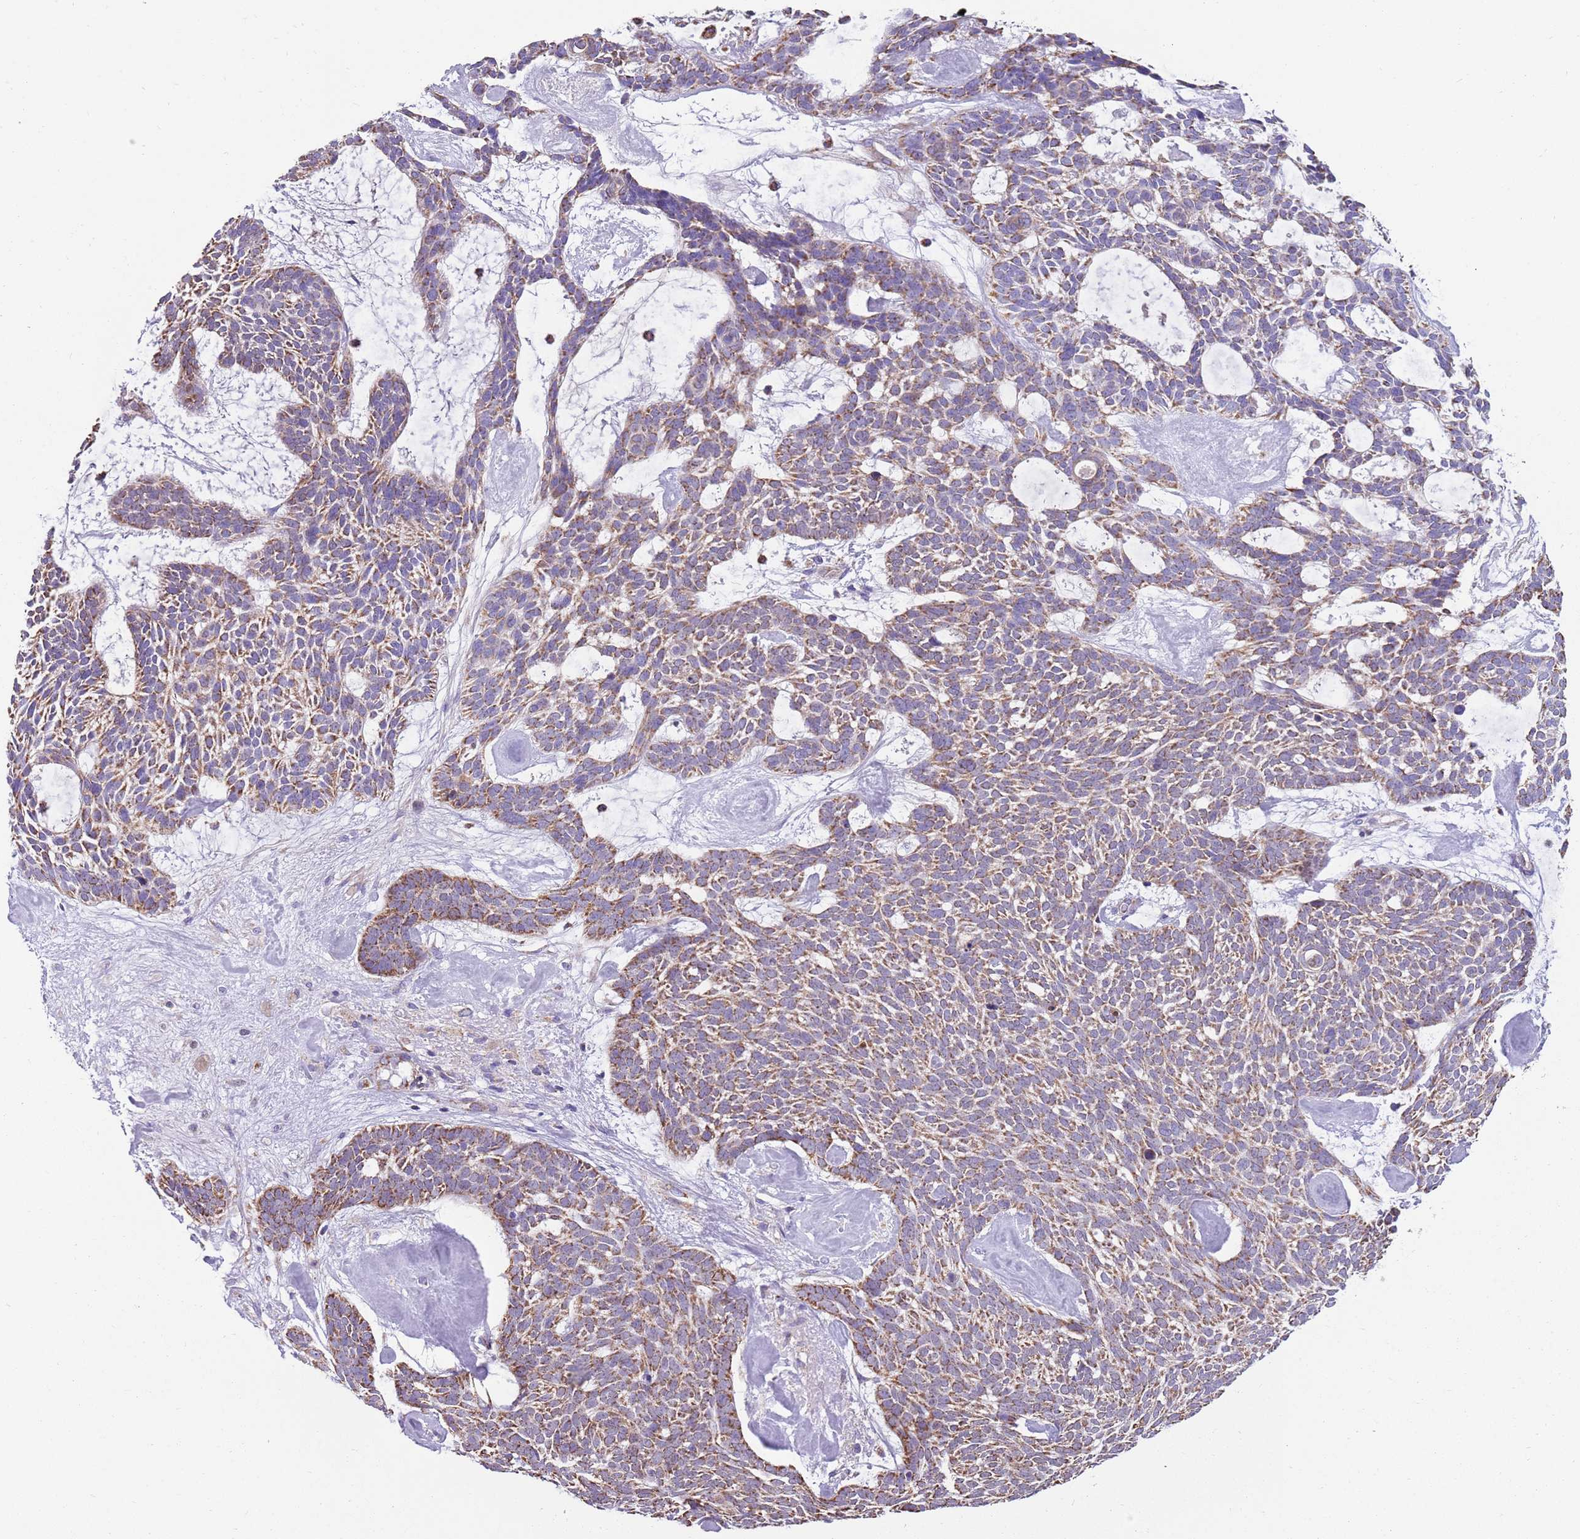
{"staining": {"intensity": "moderate", "quantity": ">75%", "location": "cytoplasmic/membranous"}, "tissue": "skin cancer", "cell_type": "Tumor cells", "image_type": "cancer", "snomed": [{"axis": "morphology", "description": "Basal cell carcinoma"}, {"axis": "topography", "description": "Skin"}], "caption": "Basal cell carcinoma (skin) stained for a protein reveals moderate cytoplasmic/membranous positivity in tumor cells.", "gene": "TTLL1", "patient": {"sex": "male", "age": 61}}